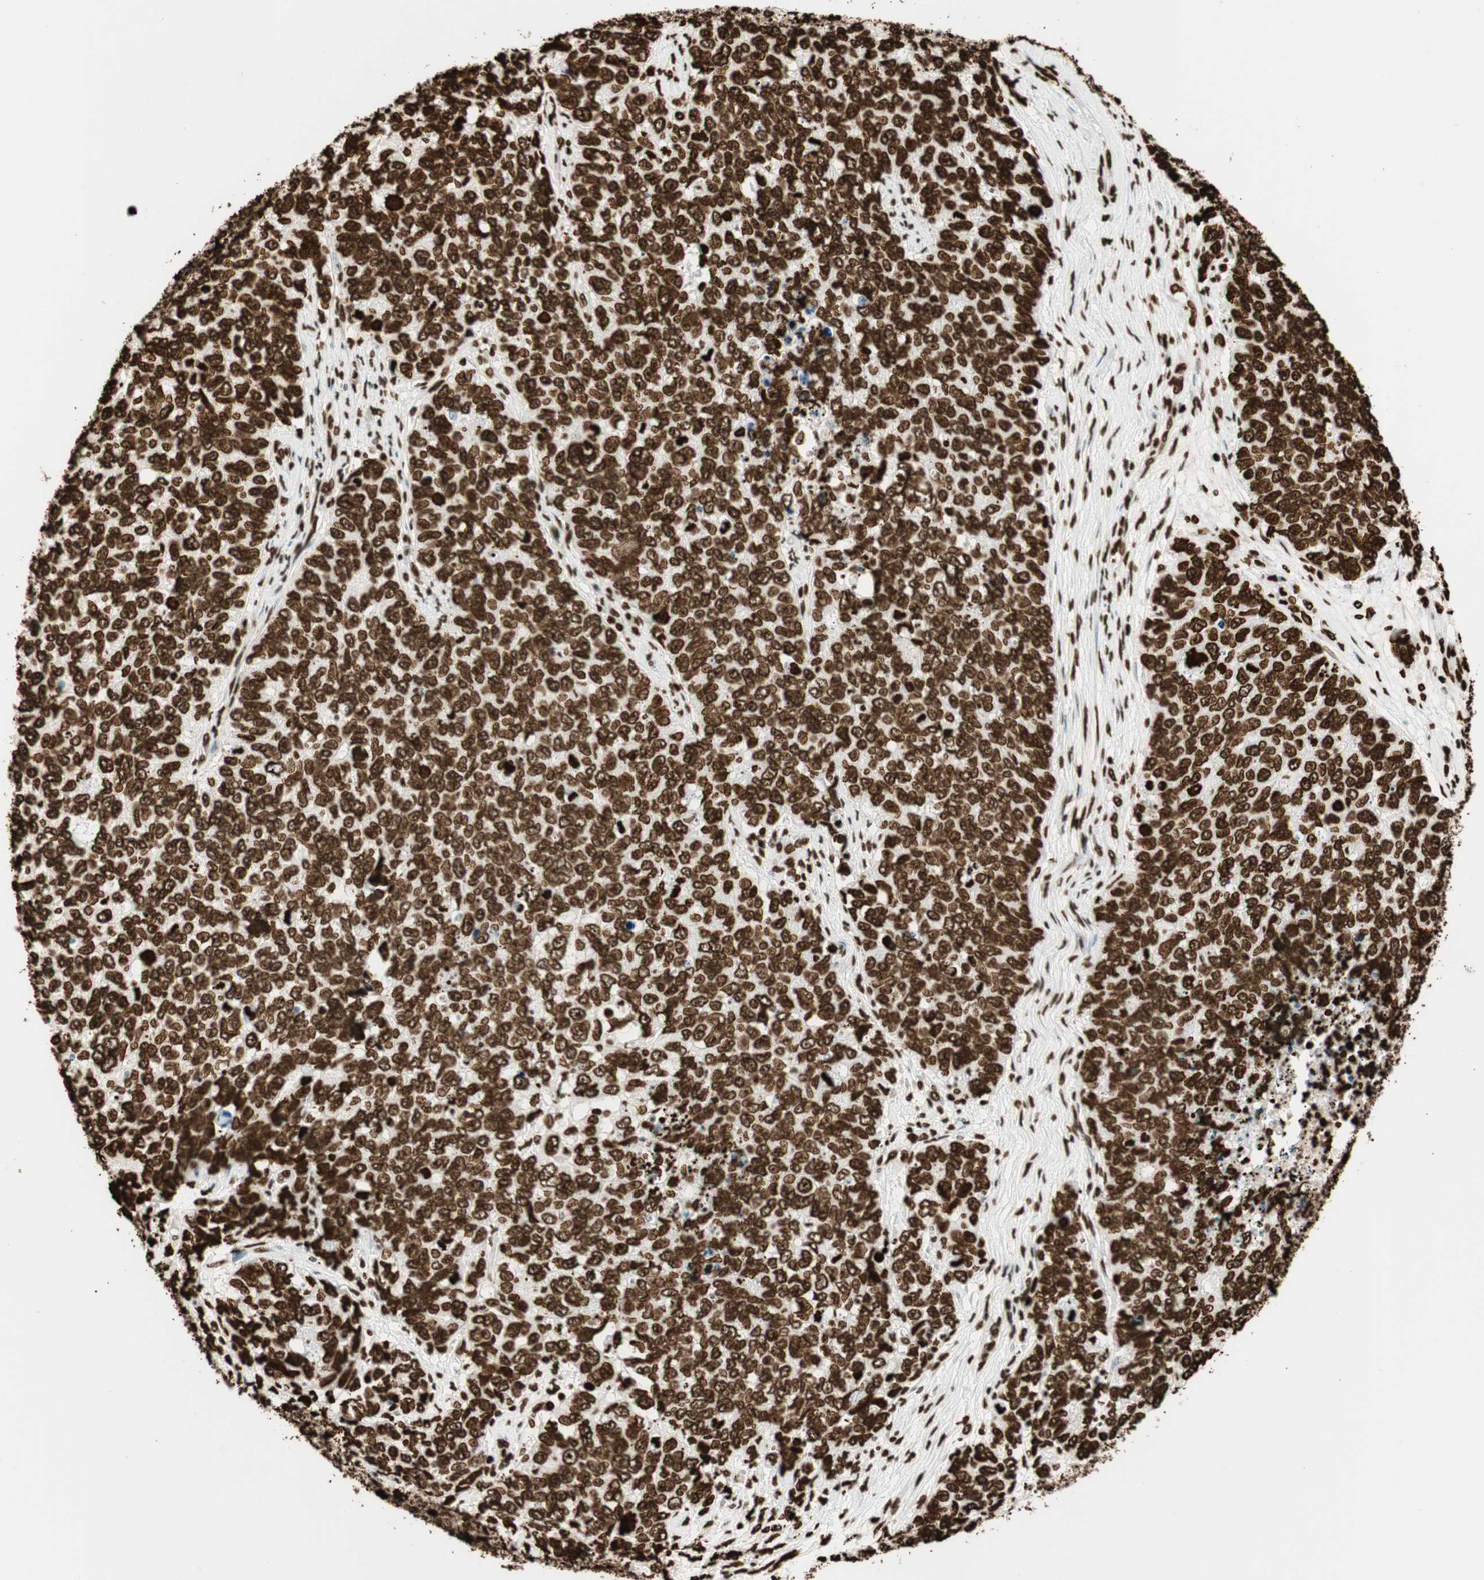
{"staining": {"intensity": "strong", "quantity": ">75%", "location": "nuclear"}, "tissue": "cervical cancer", "cell_type": "Tumor cells", "image_type": "cancer", "snomed": [{"axis": "morphology", "description": "Squamous cell carcinoma, NOS"}, {"axis": "topography", "description": "Cervix"}], "caption": "This image exhibits cervical cancer stained with IHC to label a protein in brown. The nuclear of tumor cells show strong positivity for the protein. Nuclei are counter-stained blue.", "gene": "GLI2", "patient": {"sex": "female", "age": 63}}